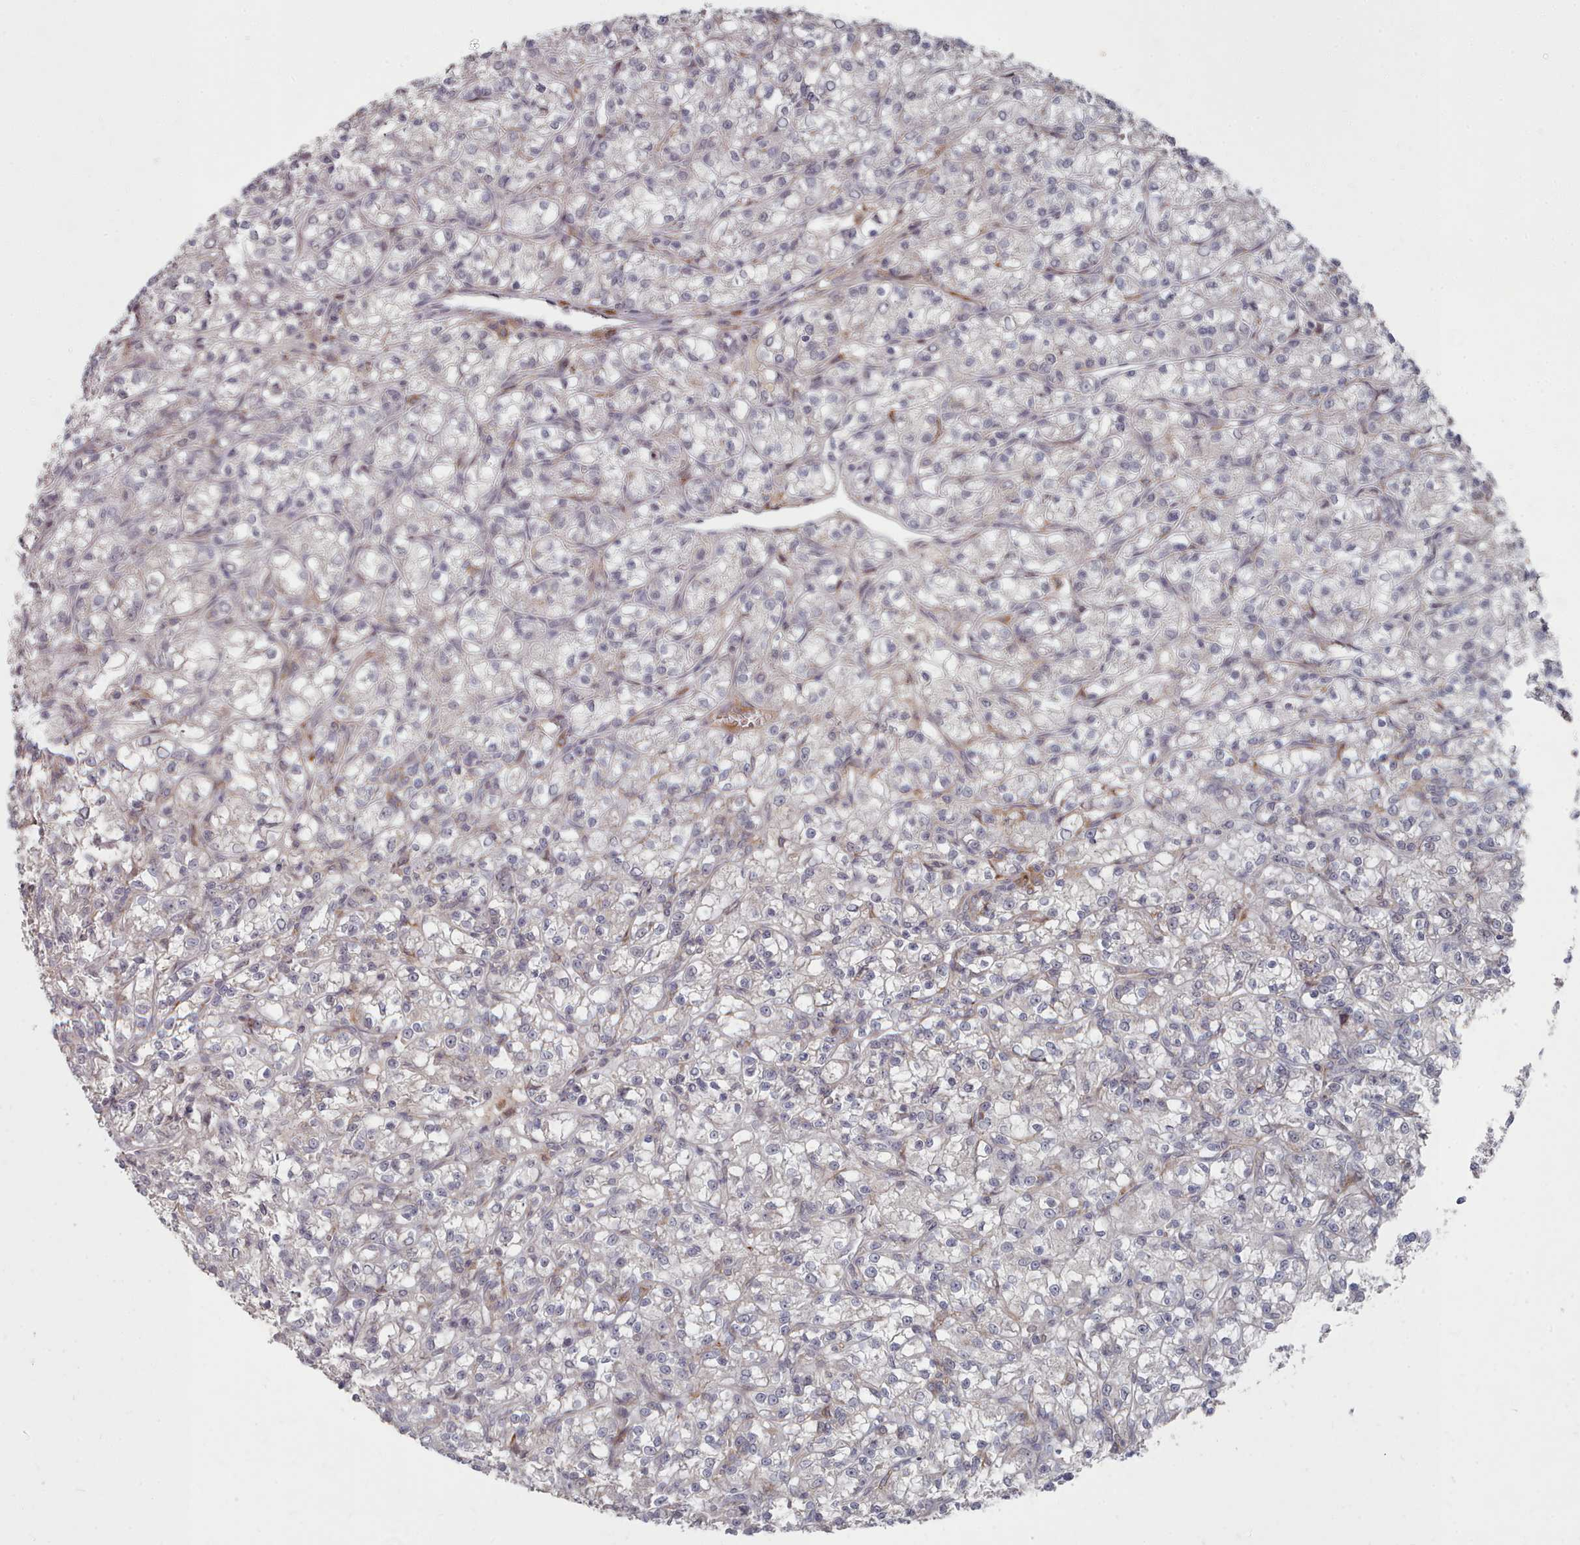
{"staining": {"intensity": "negative", "quantity": "none", "location": "none"}, "tissue": "renal cancer", "cell_type": "Tumor cells", "image_type": "cancer", "snomed": [{"axis": "morphology", "description": "Adenocarcinoma, NOS"}, {"axis": "topography", "description": "Kidney"}], "caption": "A photomicrograph of adenocarcinoma (renal) stained for a protein shows no brown staining in tumor cells.", "gene": "COL8A2", "patient": {"sex": "female", "age": 59}}